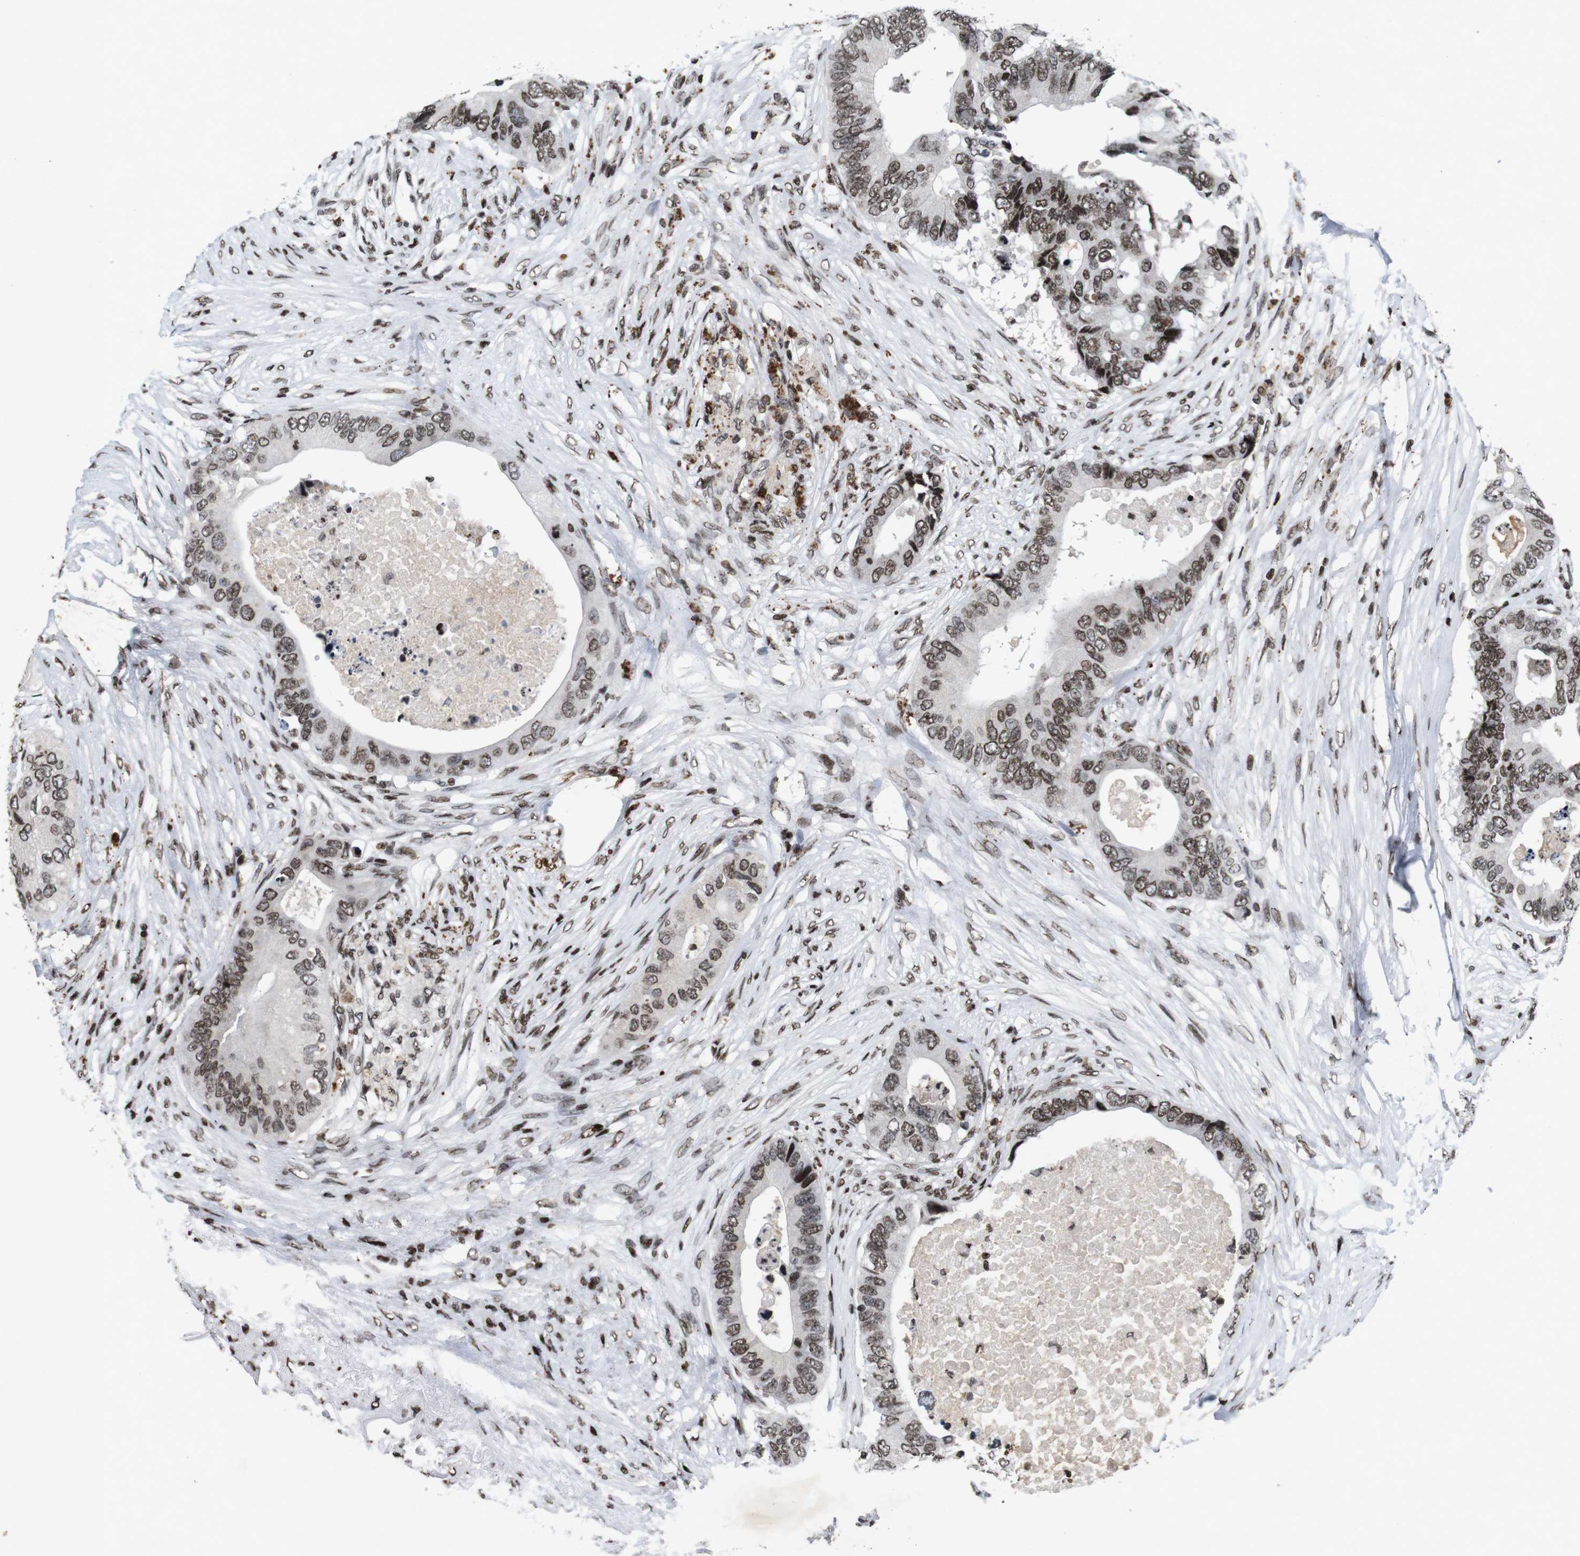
{"staining": {"intensity": "weak", "quantity": ">75%", "location": "nuclear"}, "tissue": "colorectal cancer", "cell_type": "Tumor cells", "image_type": "cancer", "snomed": [{"axis": "morphology", "description": "Adenocarcinoma, NOS"}, {"axis": "topography", "description": "Colon"}], "caption": "Human colorectal adenocarcinoma stained with a protein marker displays weak staining in tumor cells.", "gene": "MAGEH1", "patient": {"sex": "male", "age": 71}}